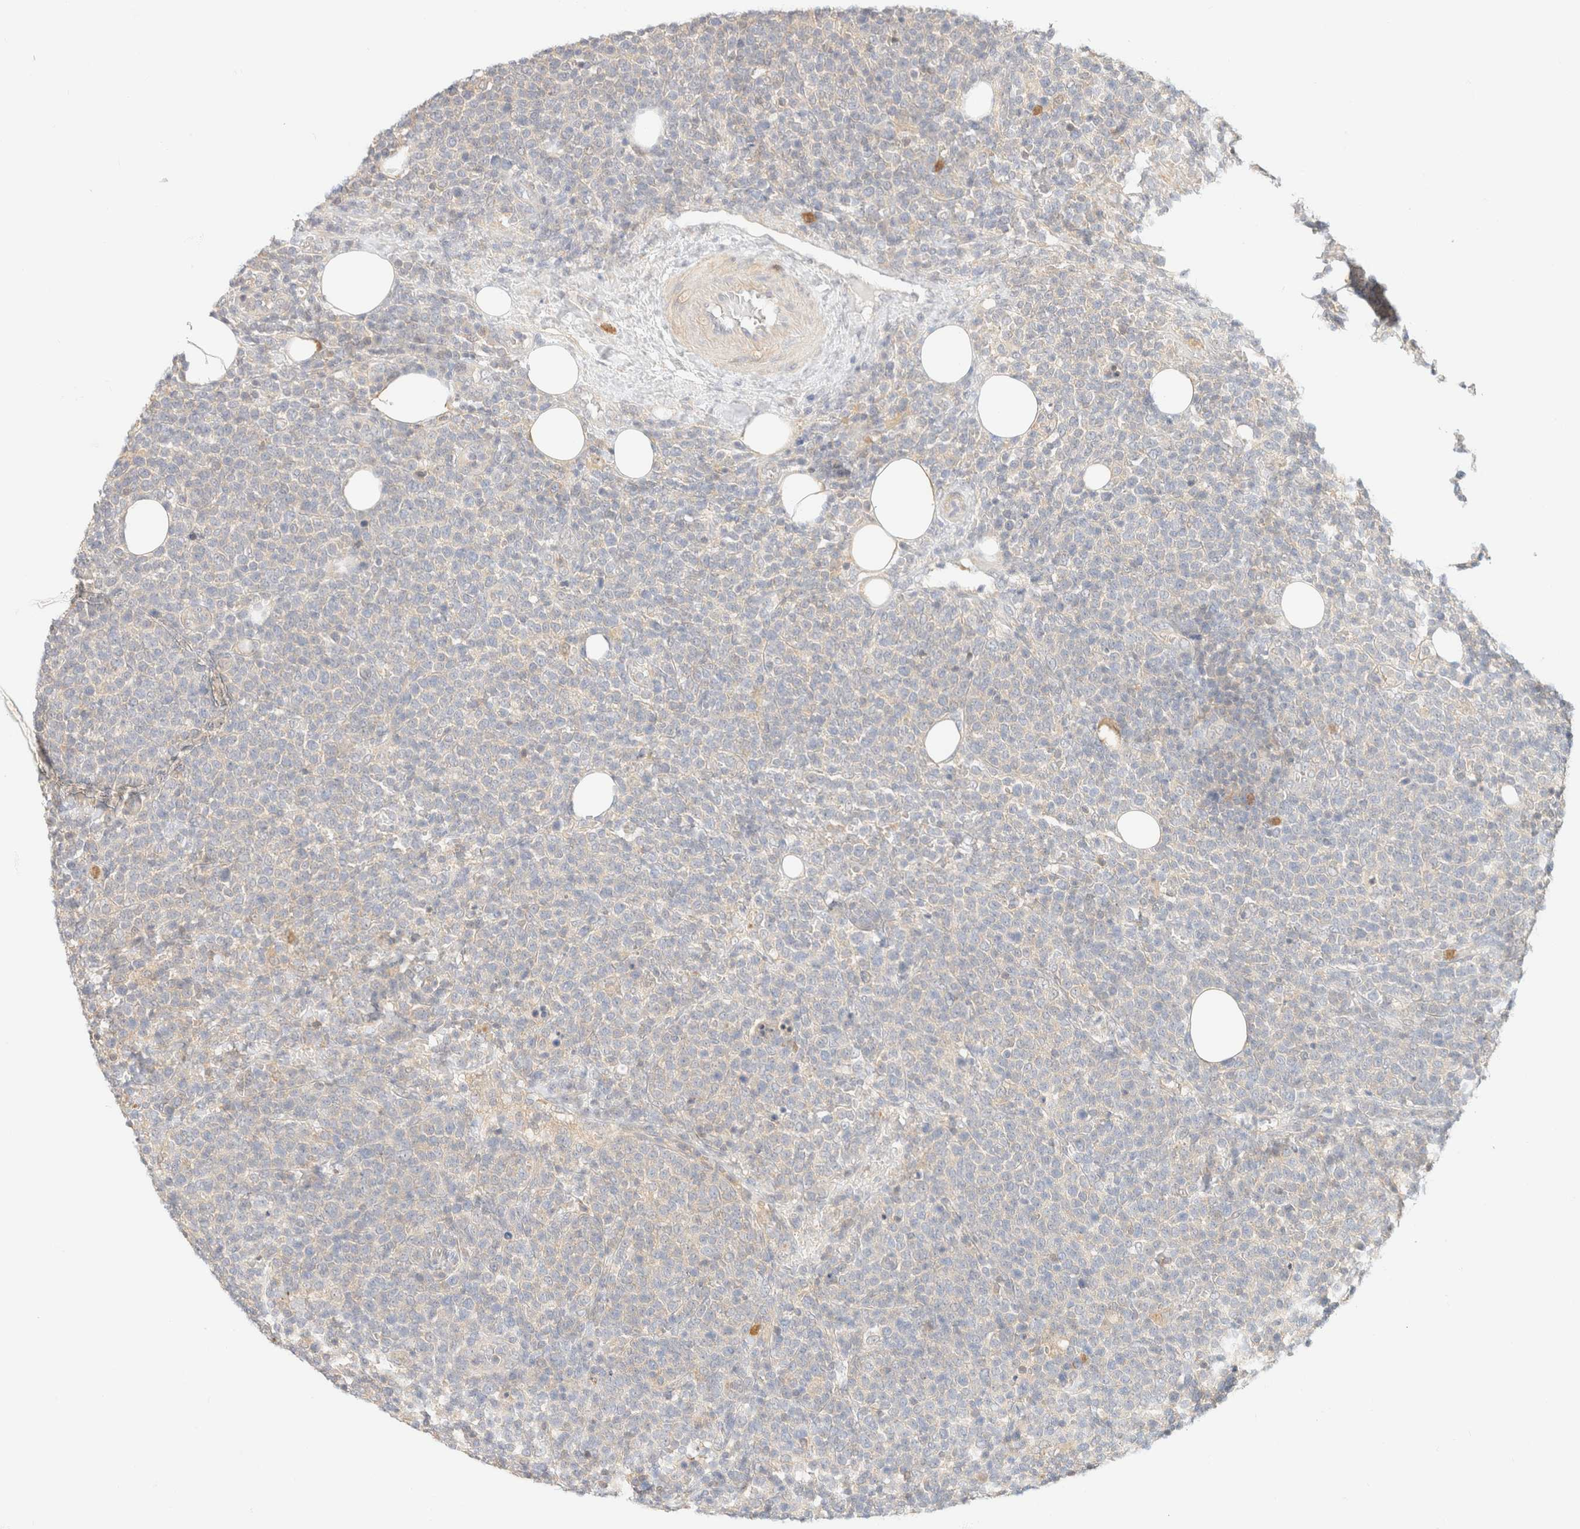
{"staining": {"intensity": "negative", "quantity": "none", "location": "none"}, "tissue": "lymphoma", "cell_type": "Tumor cells", "image_type": "cancer", "snomed": [{"axis": "morphology", "description": "Malignant lymphoma, non-Hodgkin's type, High grade"}, {"axis": "topography", "description": "Lymph node"}], "caption": "Tumor cells are negative for protein expression in human lymphoma. (Stains: DAB immunohistochemistry with hematoxylin counter stain, Microscopy: brightfield microscopy at high magnification).", "gene": "GPI", "patient": {"sex": "male", "age": 61}}